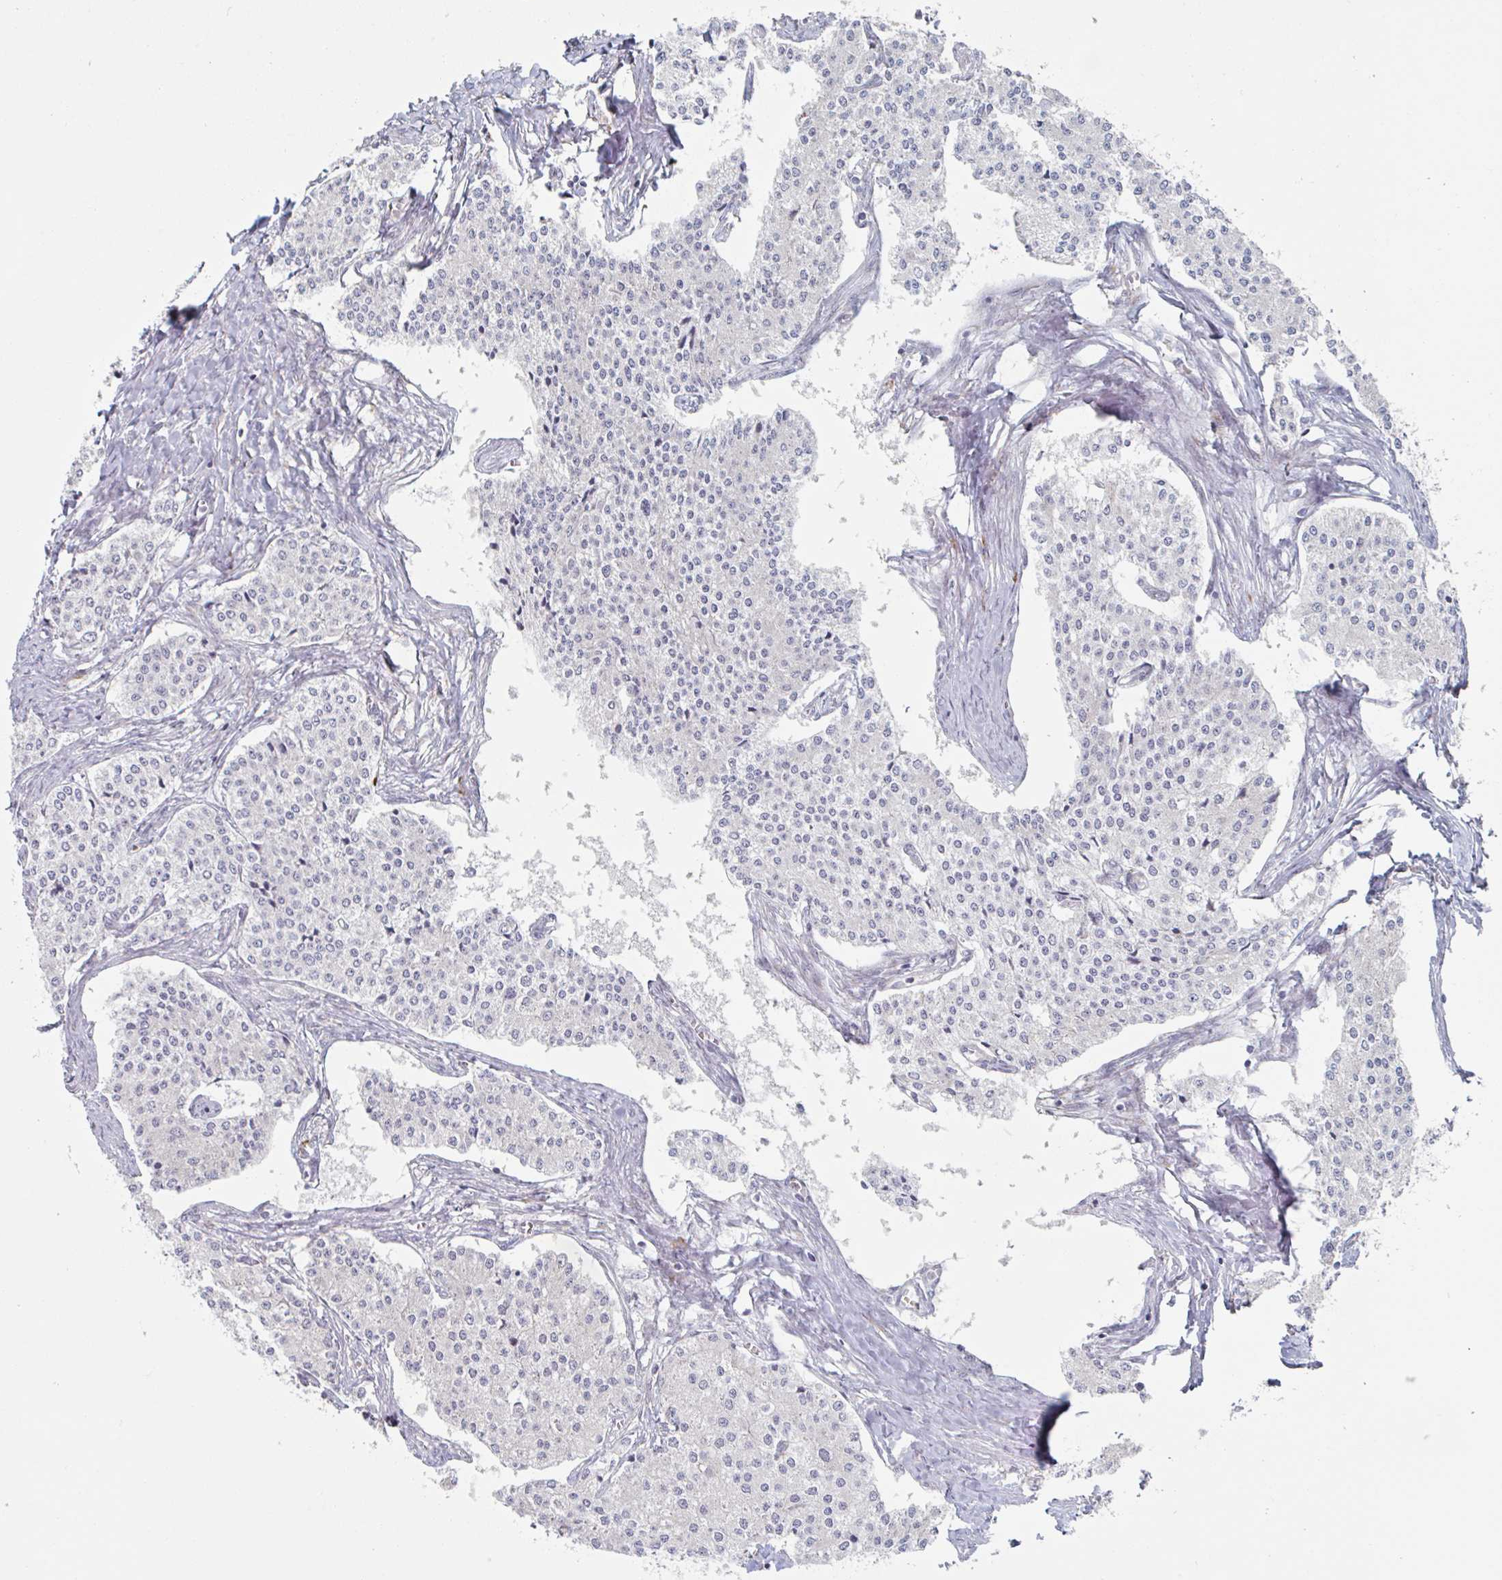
{"staining": {"intensity": "negative", "quantity": "none", "location": "none"}, "tissue": "carcinoid", "cell_type": "Tumor cells", "image_type": "cancer", "snomed": [{"axis": "morphology", "description": "Carcinoid, malignant, NOS"}, {"axis": "topography", "description": "Colon"}], "caption": "The immunohistochemistry histopathology image has no significant positivity in tumor cells of carcinoid tissue.", "gene": "TRAPPC10", "patient": {"sex": "female", "age": 52}}